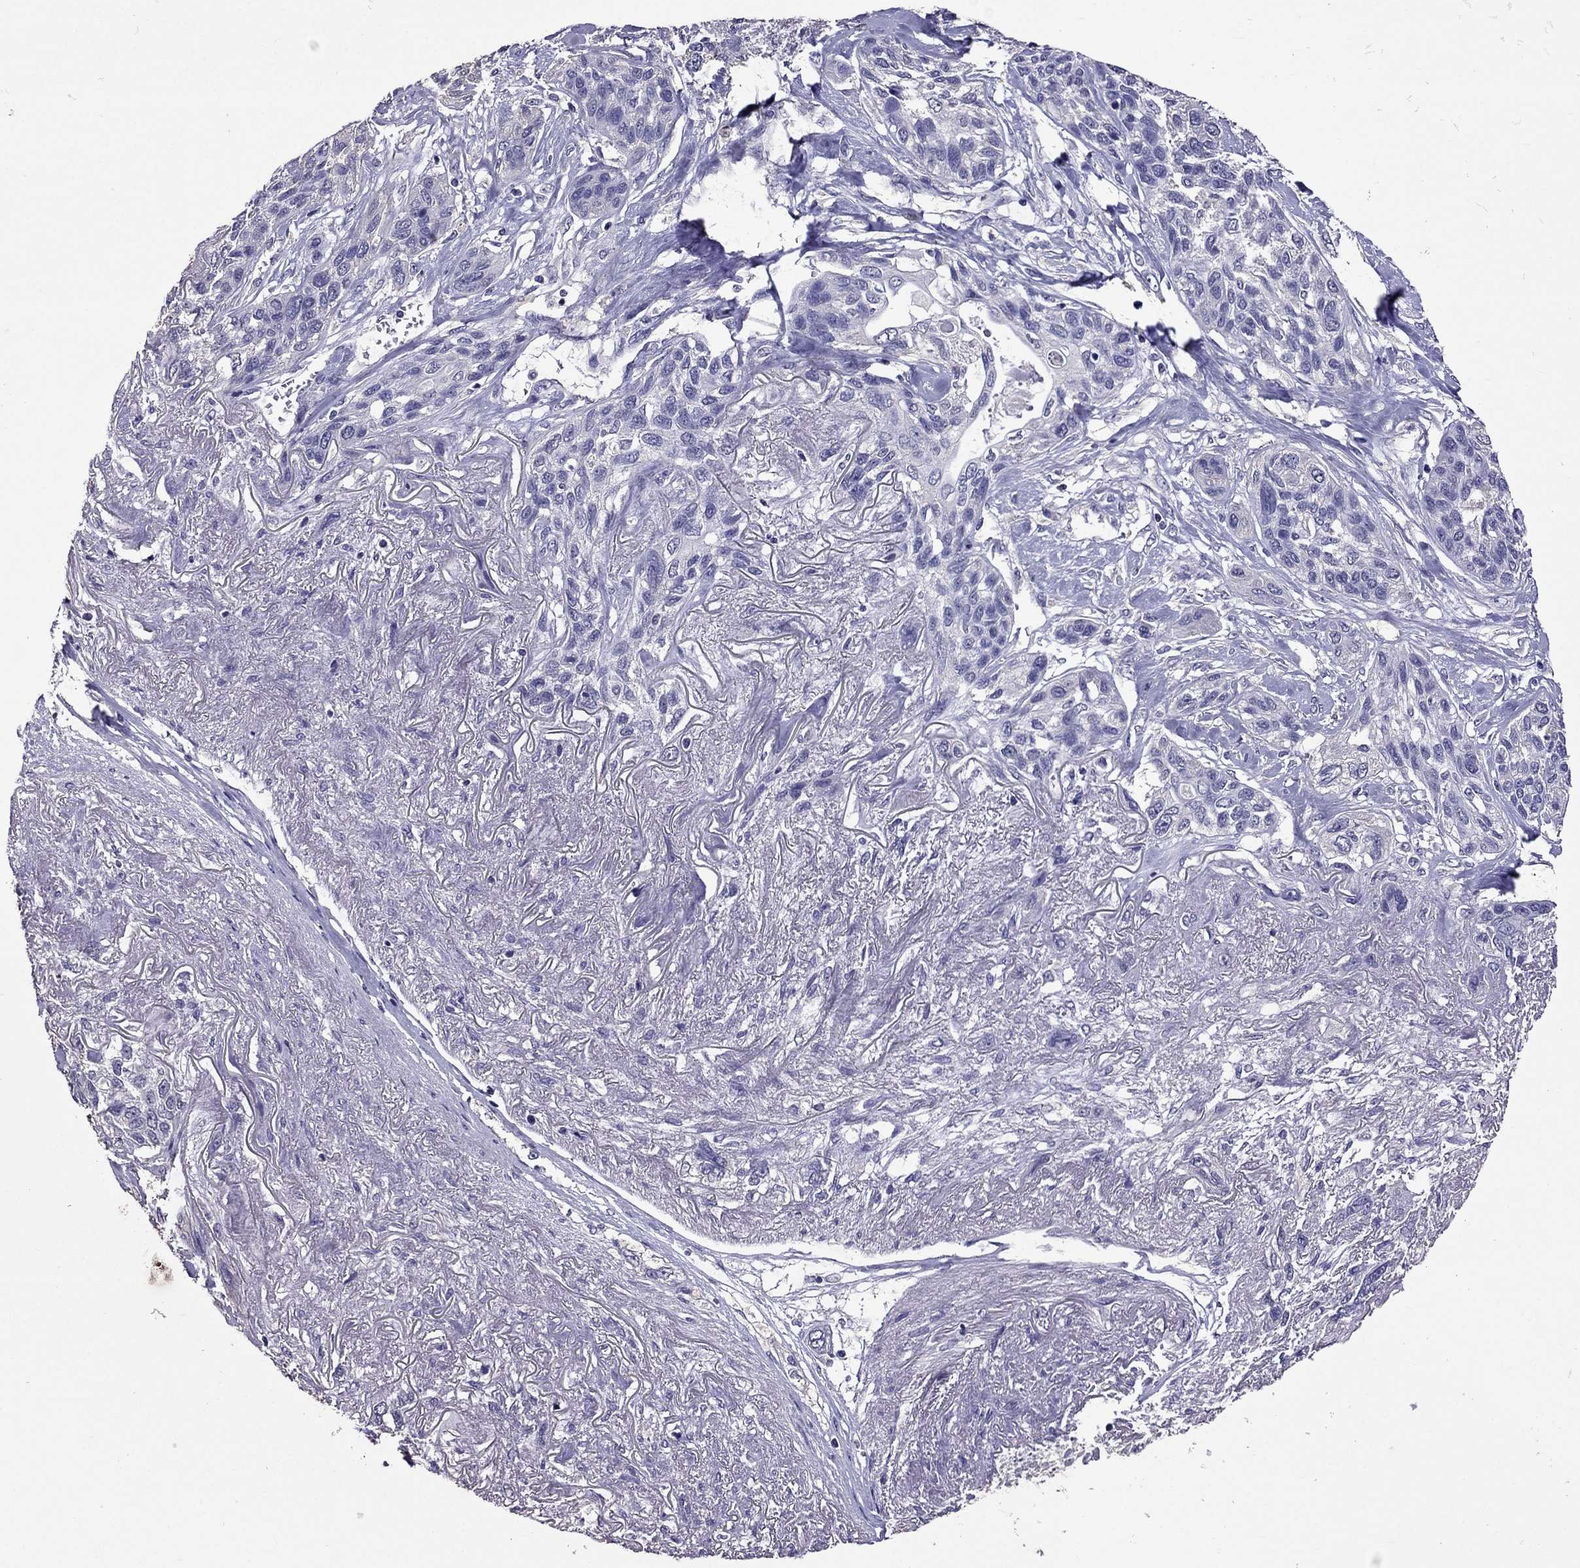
{"staining": {"intensity": "negative", "quantity": "none", "location": "none"}, "tissue": "lung cancer", "cell_type": "Tumor cells", "image_type": "cancer", "snomed": [{"axis": "morphology", "description": "Squamous cell carcinoma, NOS"}, {"axis": "topography", "description": "Lung"}], "caption": "There is no significant staining in tumor cells of squamous cell carcinoma (lung).", "gene": "NKX3-1", "patient": {"sex": "female", "age": 70}}